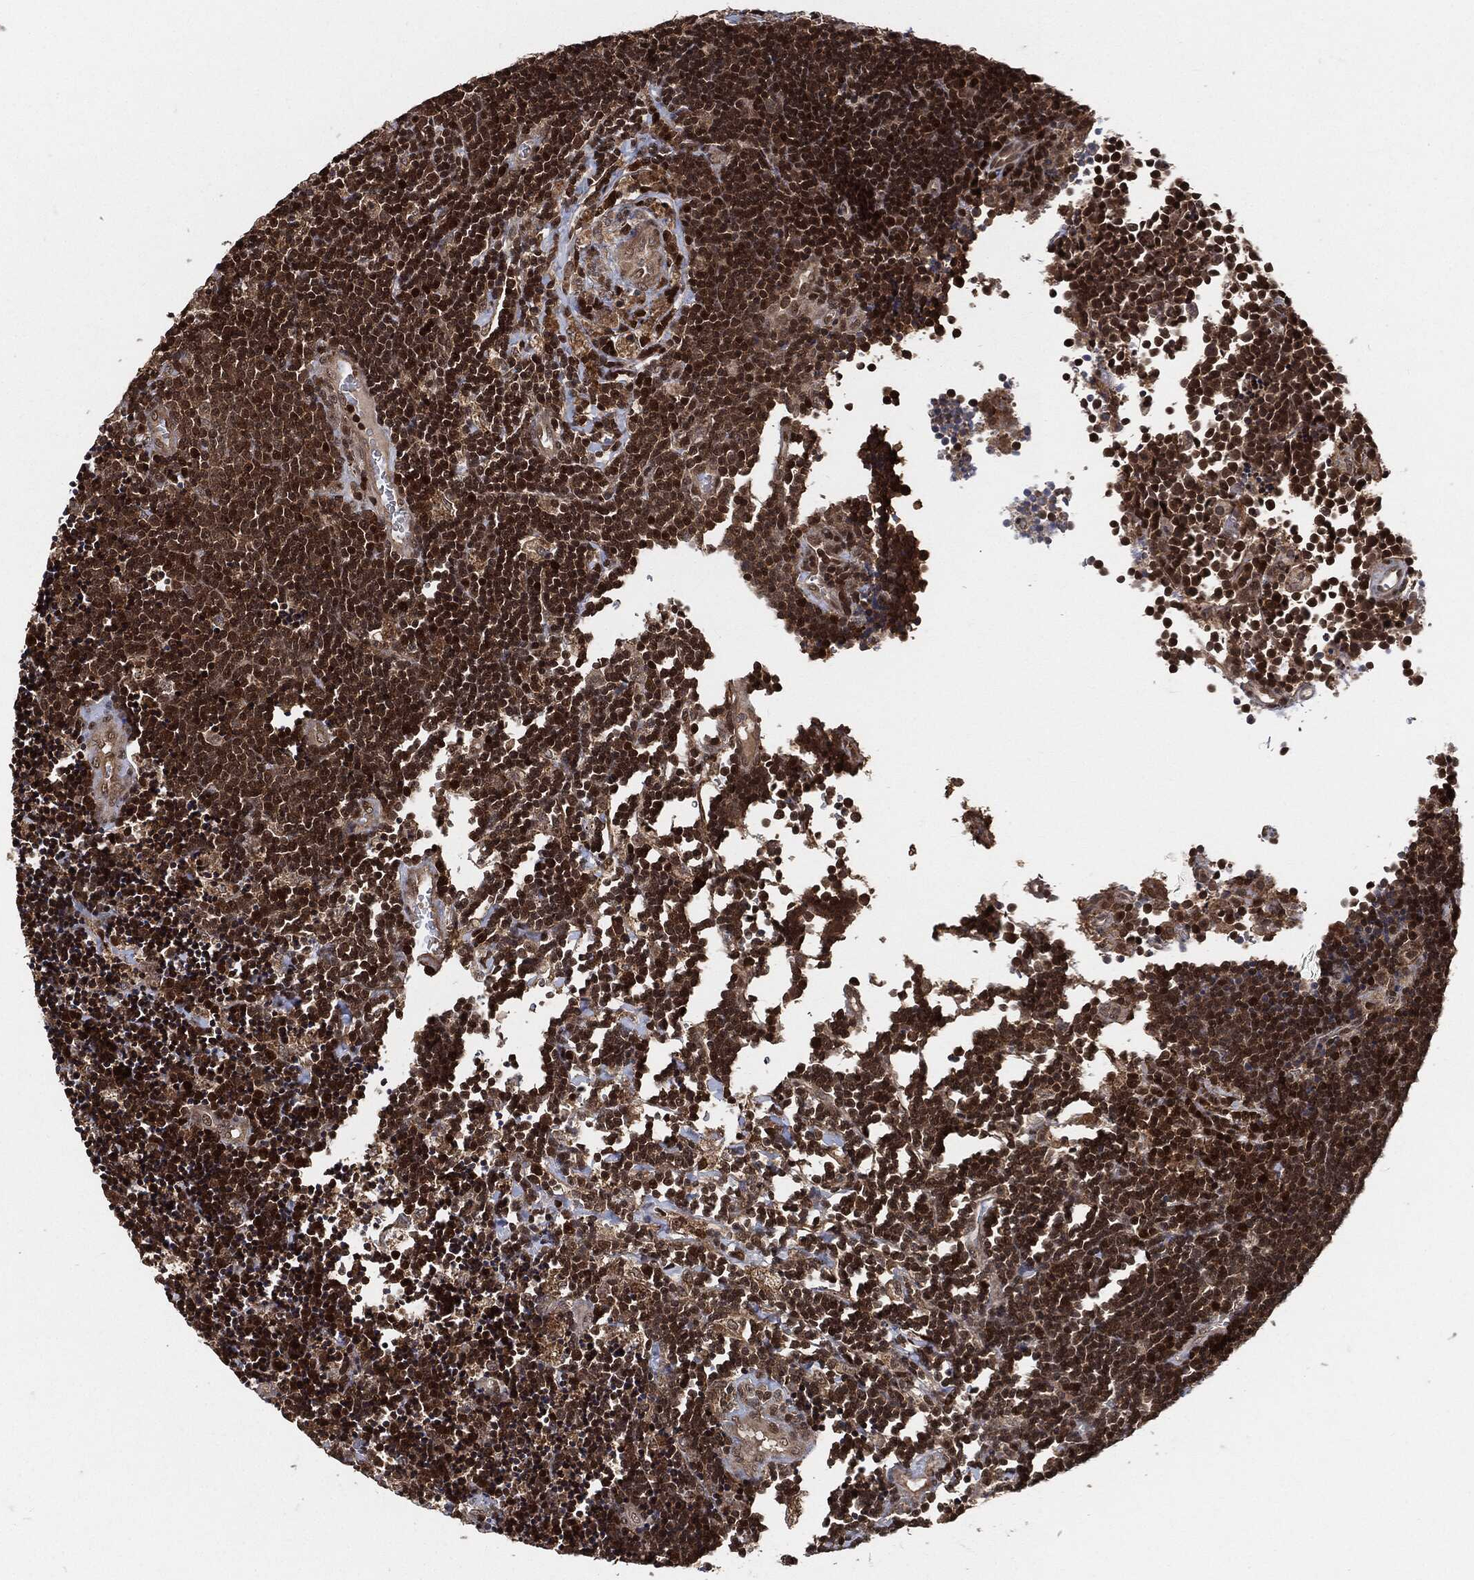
{"staining": {"intensity": "strong", "quantity": ">75%", "location": "cytoplasmic/membranous,nuclear"}, "tissue": "lymphoma", "cell_type": "Tumor cells", "image_type": "cancer", "snomed": [{"axis": "morphology", "description": "Malignant lymphoma, non-Hodgkin's type, Low grade"}, {"axis": "topography", "description": "Brain"}], "caption": "The photomicrograph displays immunohistochemical staining of malignant lymphoma, non-Hodgkin's type (low-grade). There is strong cytoplasmic/membranous and nuclear expression is identified in about >75% of tumor cells.", "gene": "CUTA", "patient": {"sex": "female", "age": 66}}